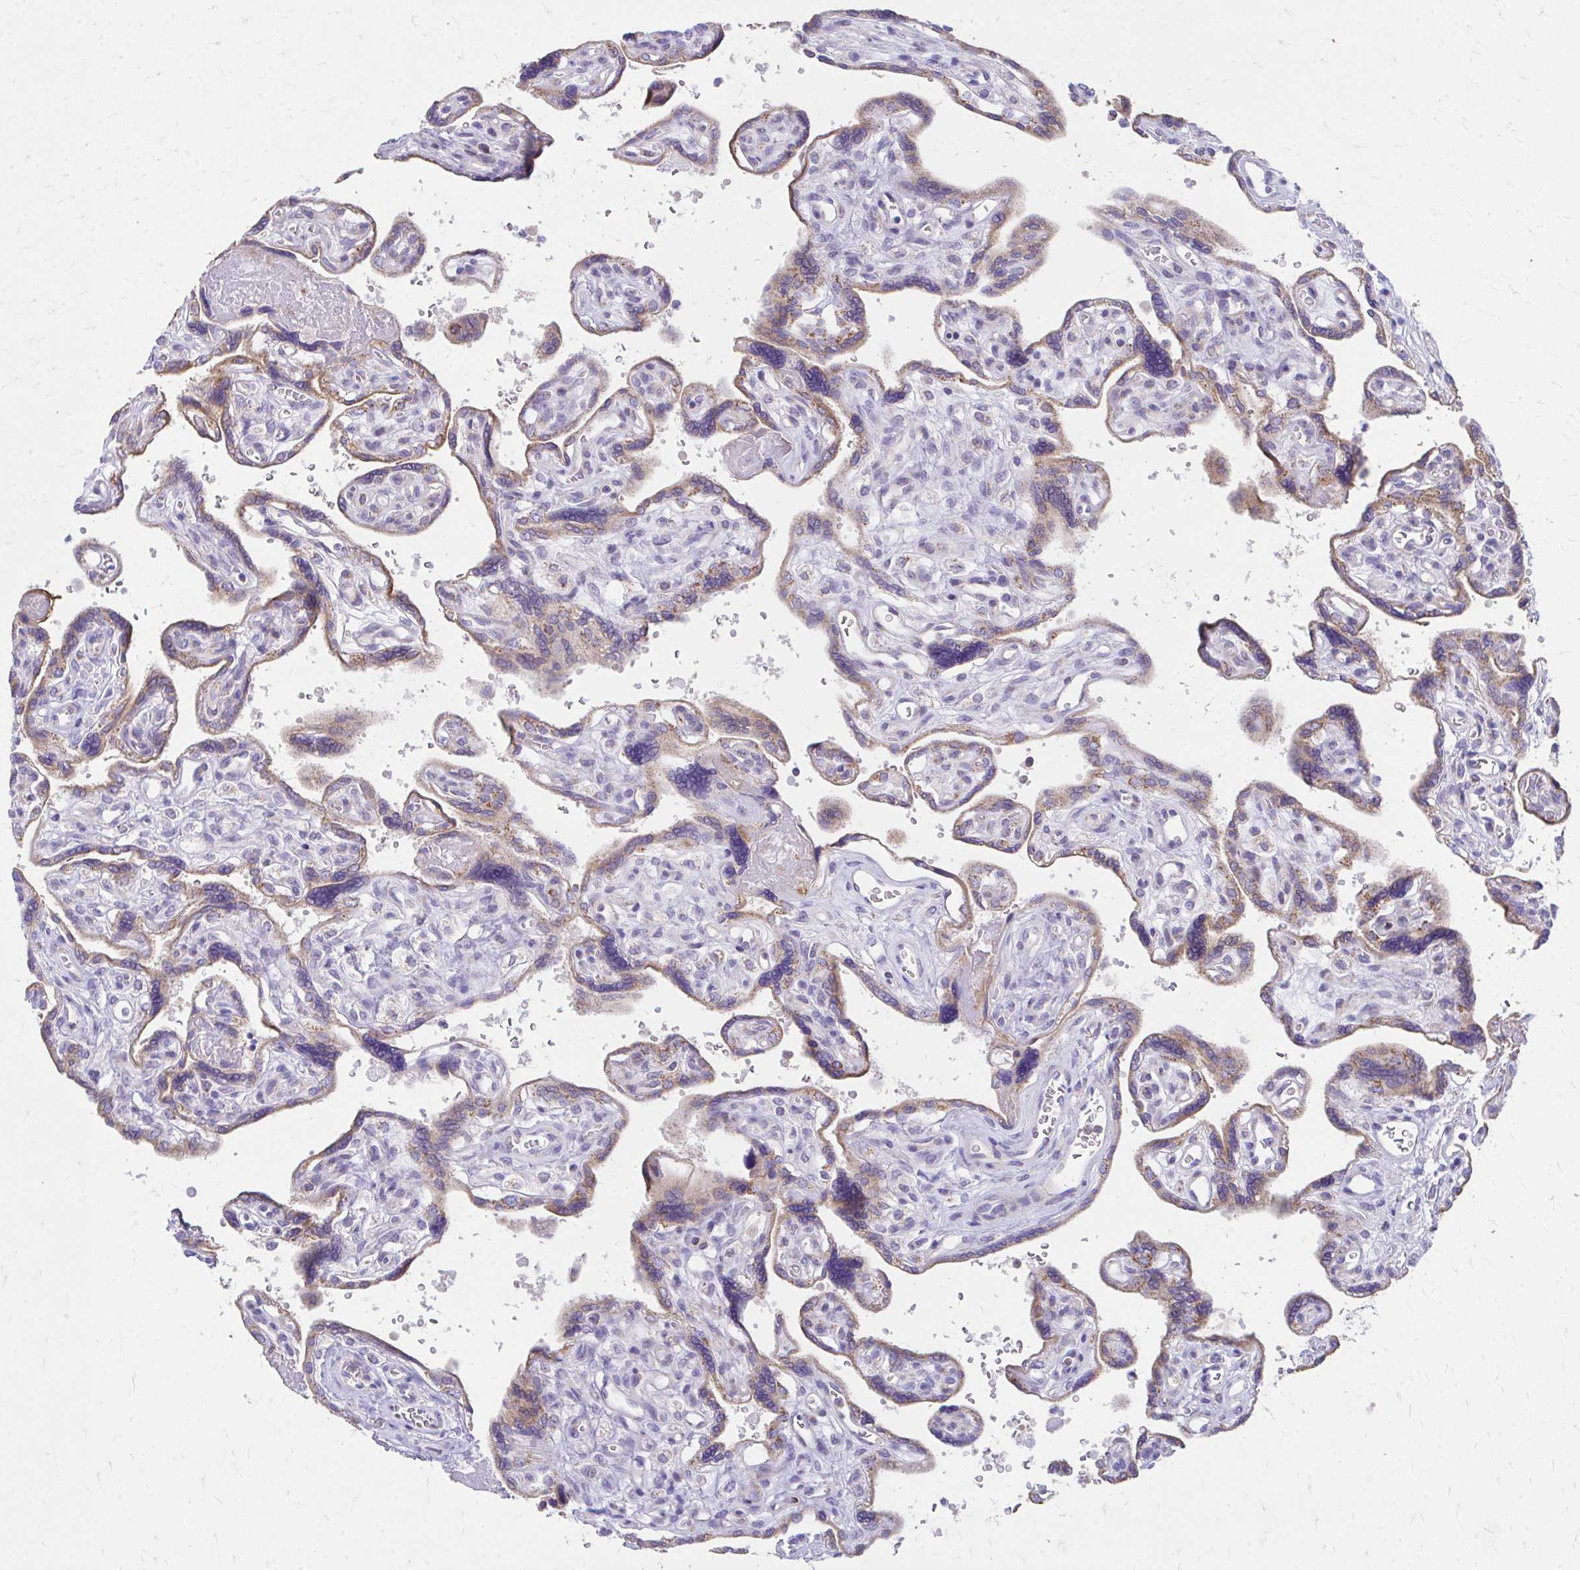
{"staining": {"intensity": "moderate", "quantity": ">75%", "location": "cytoplasmic/membranous"}, "tissue": "placenta", "cell_type": "Trophoblastic cells", "image_type": "normal", "snomed": [{"axis": "morphology", "description": "Normal tissue, NOS"}, {"axis": "topography", "description": "Placenta"}], "caption": "Immunohistochemical staining of normal placenta demonstrates moderate cytoplasmic/membranous protein expression in about >75% of trophoblastic cells.", "gene": "MRPL19", "patient": {"sex": "female", "age": 39}}